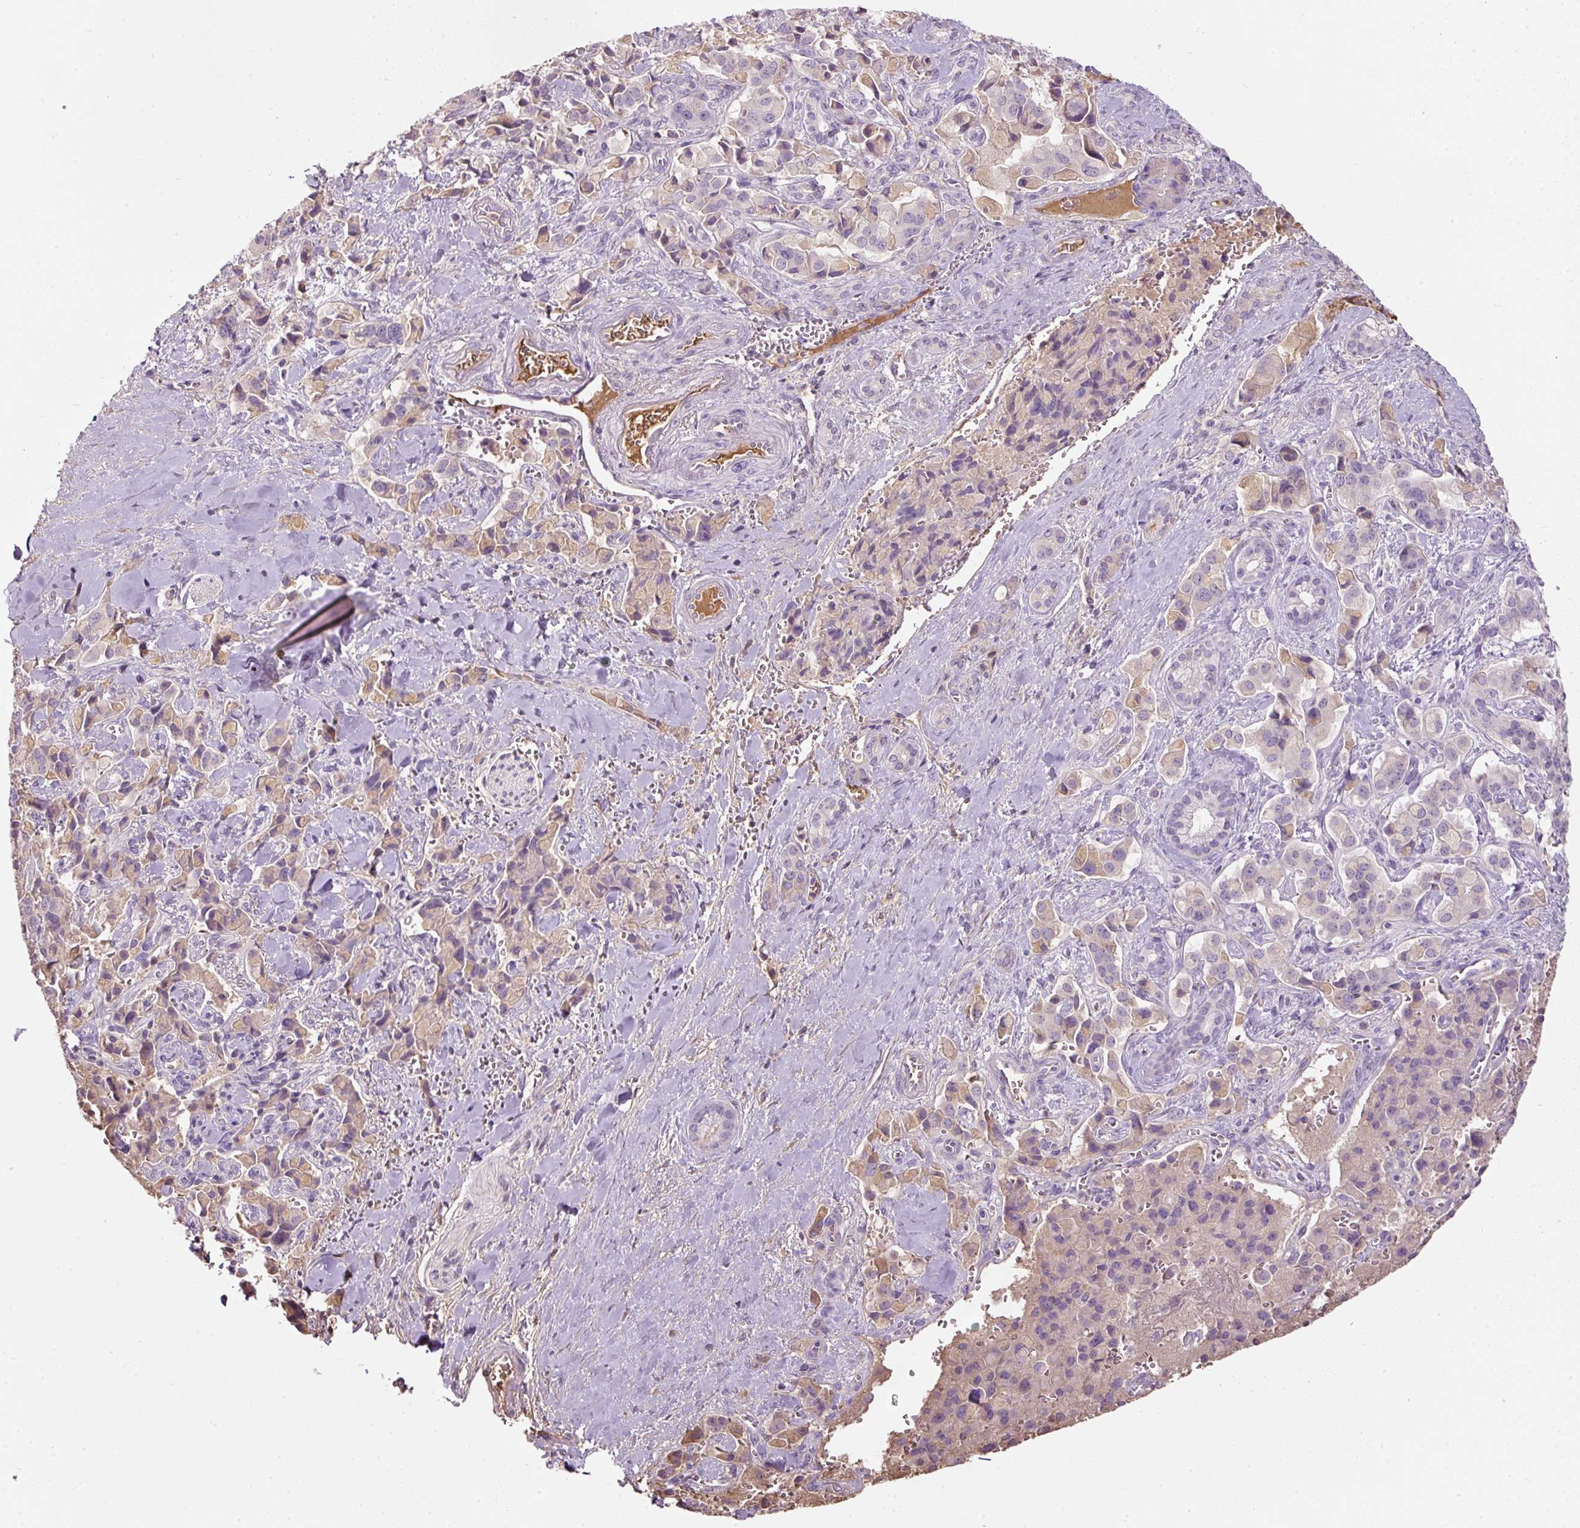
{"staining": {"intensity": "weak", "quantity": "25%-75%", "location": "cytoplasmic/membranous"}, "tissue": "pancreatic cancer", "cell_type": "Tumor cells", "image_type": "cancer", "snomed": [{"axis": "morphology", "description": "Adenocarcinoma, NOS"}, {"axis": "topography", "description": "Pancreas"}], "caption": "Pancreatic adenocarcinoma tissue shows weak cytoplasmic/membranous staining in about 25%-75% of tumor cells, visualized by immunohistochemistry.", "gene": "APOA1", "patient": {"sex": "male", "age": 65}}